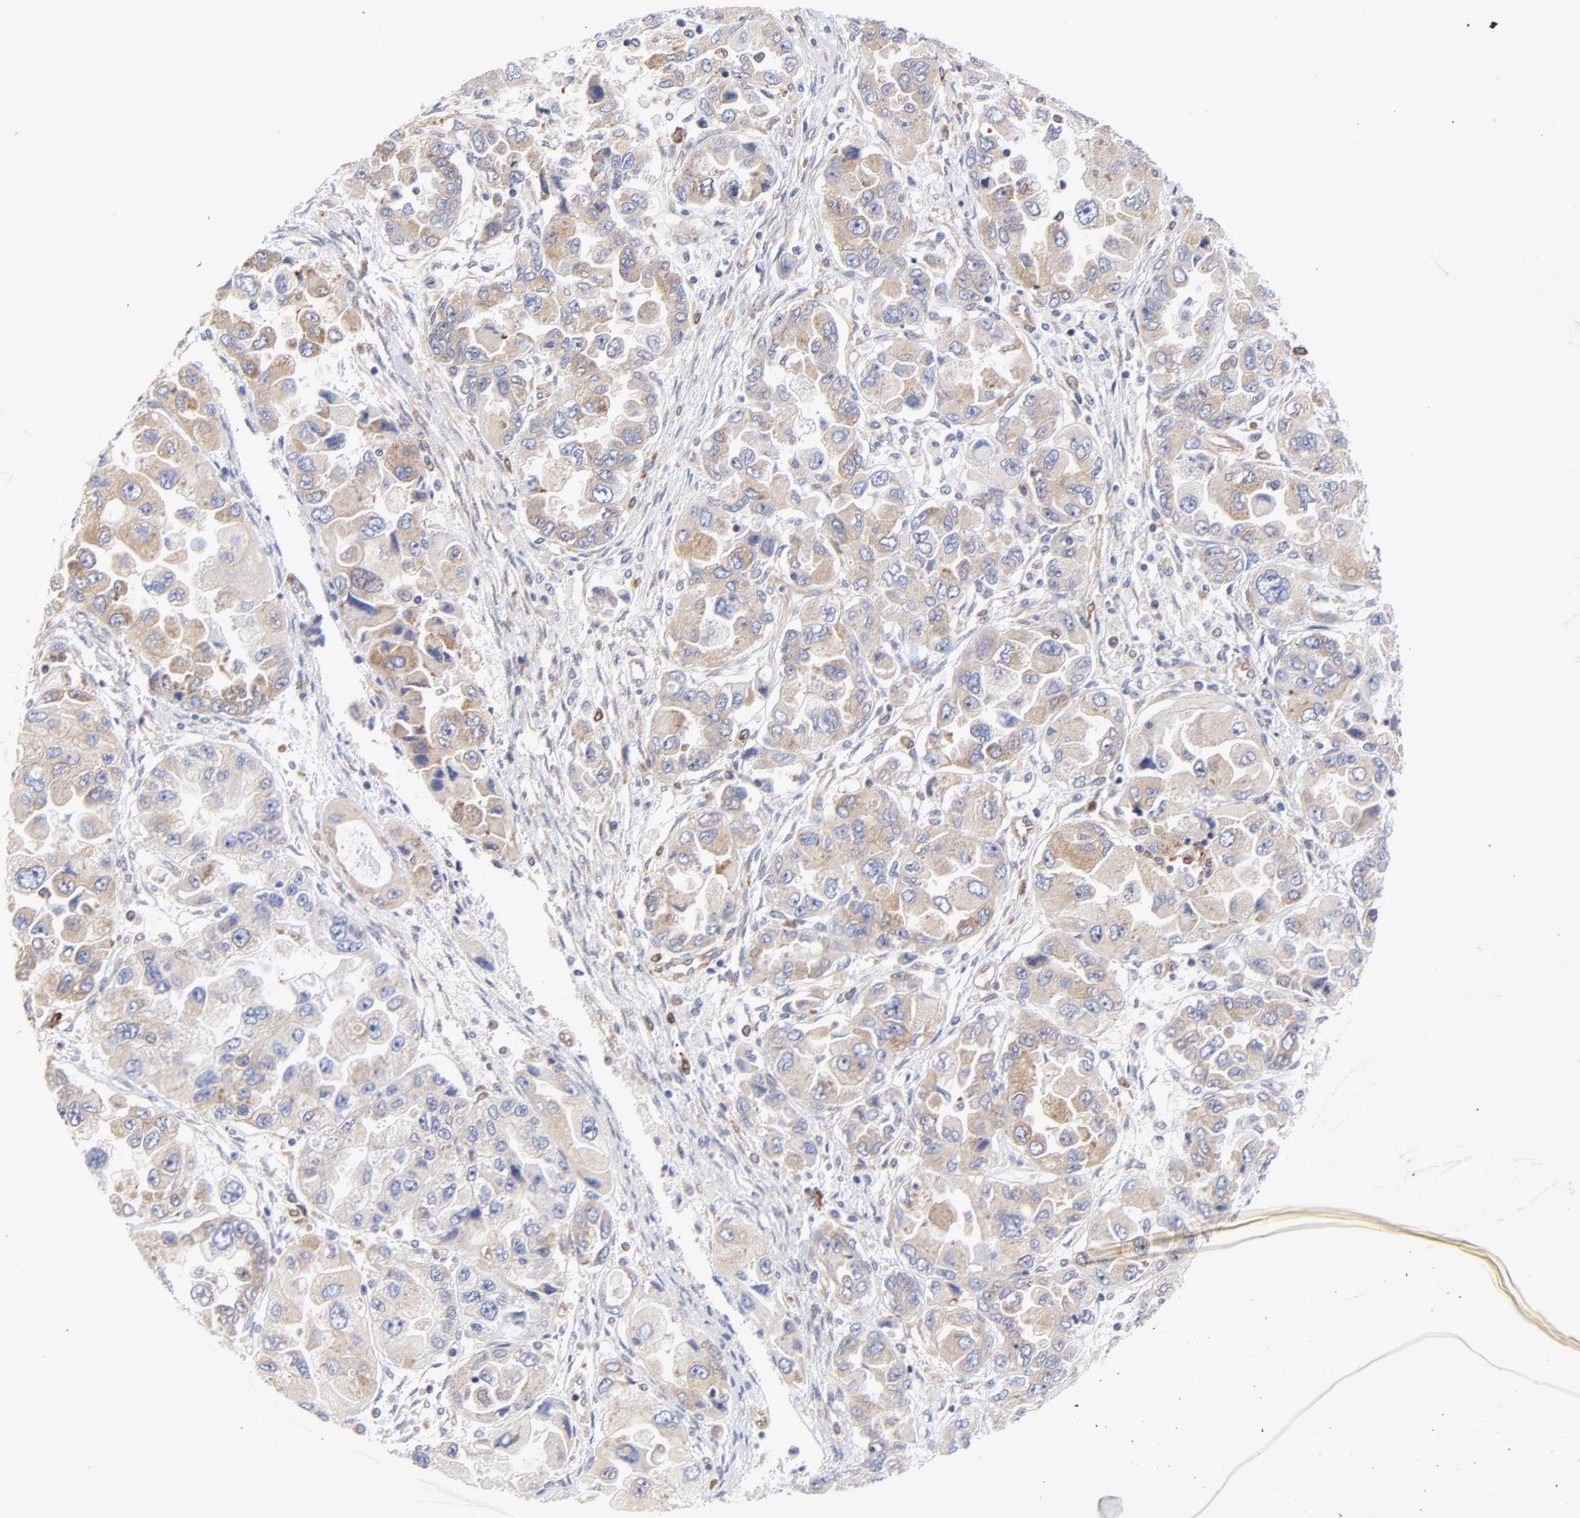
{"staining": {"intensity": "moderate", "quantity": ">75%", "location": "cytoplasmic/membranous"}, "tissue": "ovarian cancer", "cell_type": "Tumor cells", "image_type": "cancer", "snomed": [{"axis": "morphology", "description": "Cystadenocarcinoma, serous, NOS"}, {"axis": "topography", "description": "Ovary"}], "caption": "Protein expression analysis of human ovarian serous cystadenocarcinoma reveals moderate cytoplasmic/membranous staining in about >75% of tumor cells.", "gene": "MOSPD2", "patient": {"sex": "female", "age": 84}}